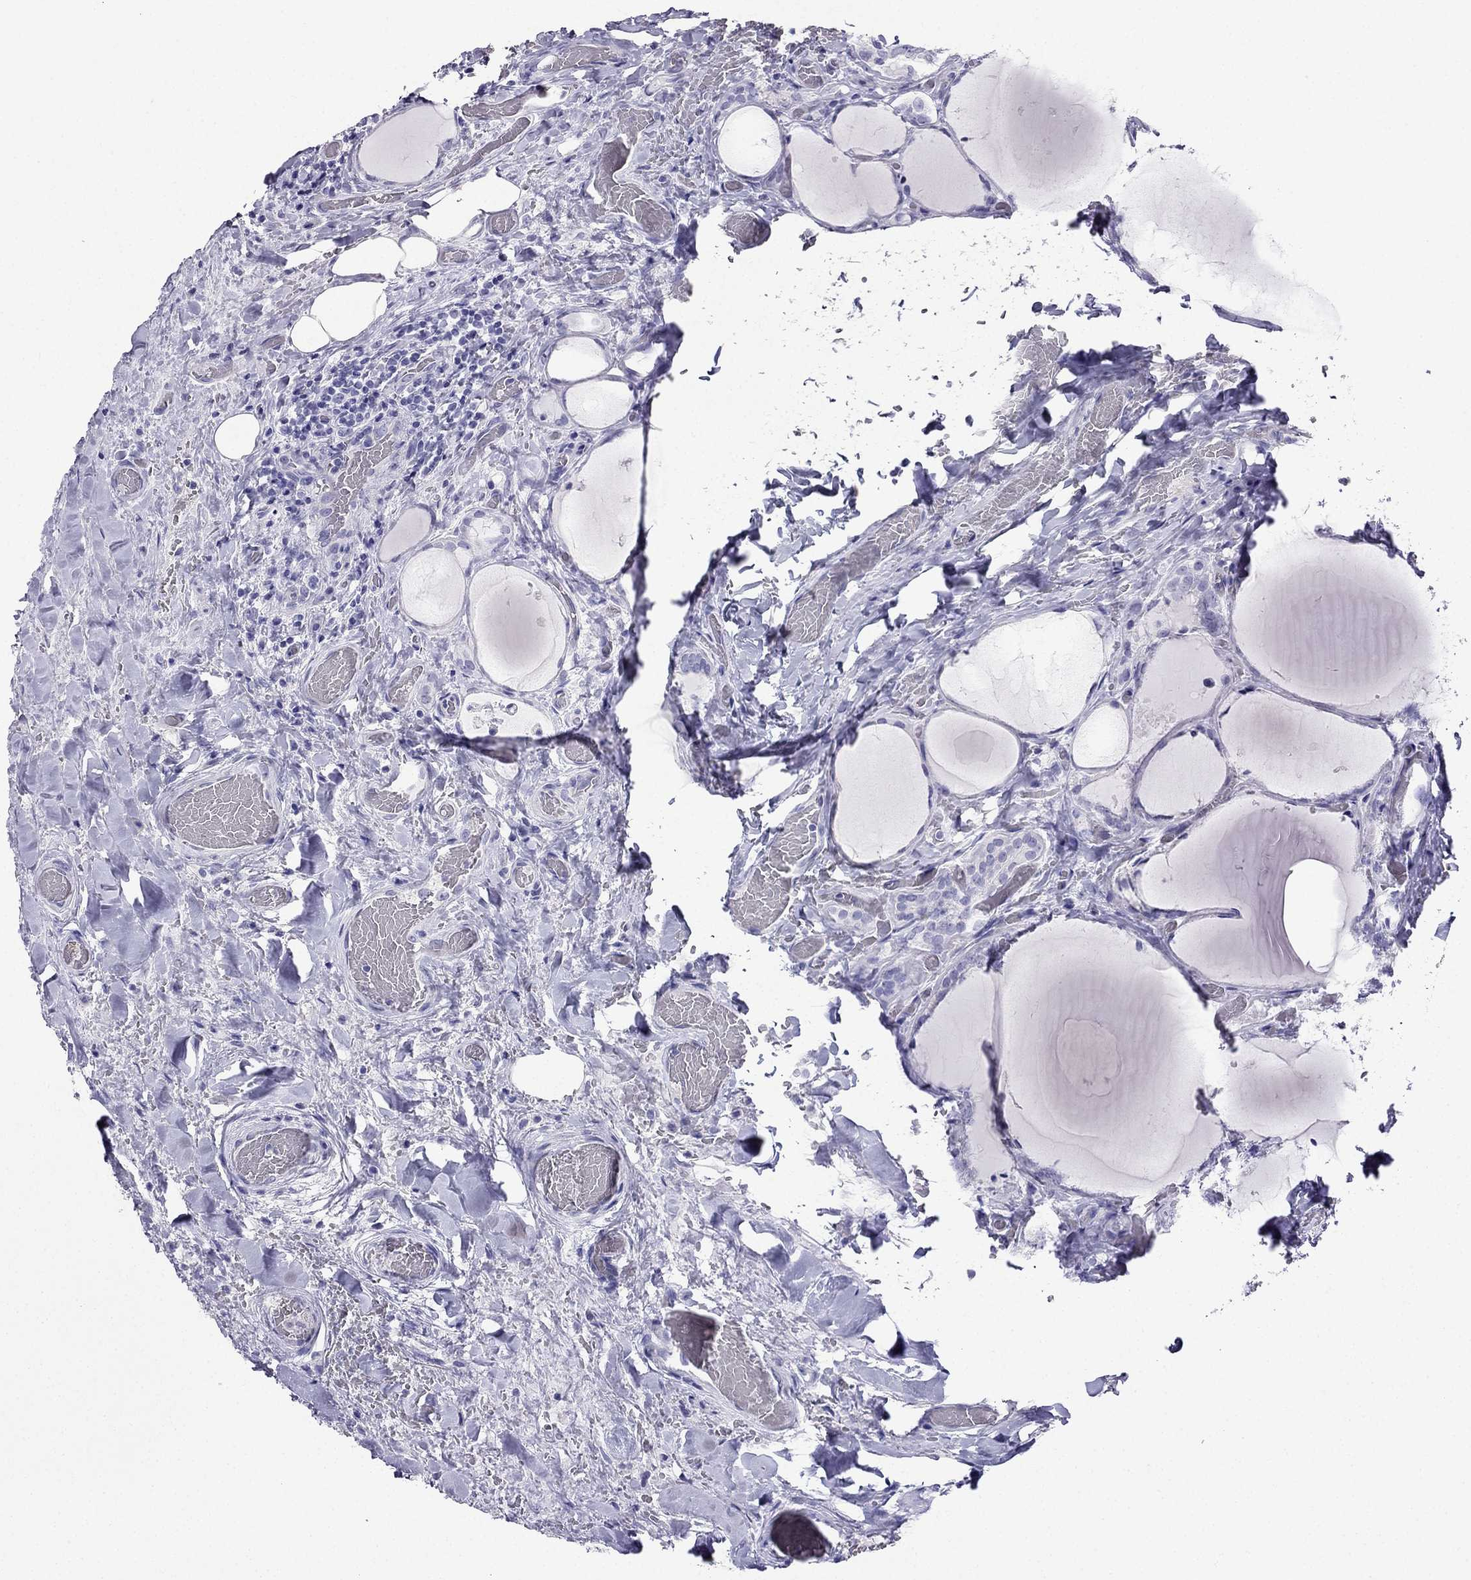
{"staining": {"intensity": "negative", "quantity": "none", "location": "none"}, "tissue": "thyroid cancer", "cell_type": "Tumor cells", "image_type": "cancer", "snomed": [{"axis": "morphology", "description": "Papillary adenocarcinoma, NOS"}, {"axis": "topography", "description": "Thyroid gland"}], "caption": "An immunohistochemistry (IHC) image of thyroid papillary adenocarcinoma is shown. There is no staining in tumor cells of thyroid papillary adenocarcinoma.", "gene": "KCNJ10", "patient": {"sex": "female", "age": 39}}